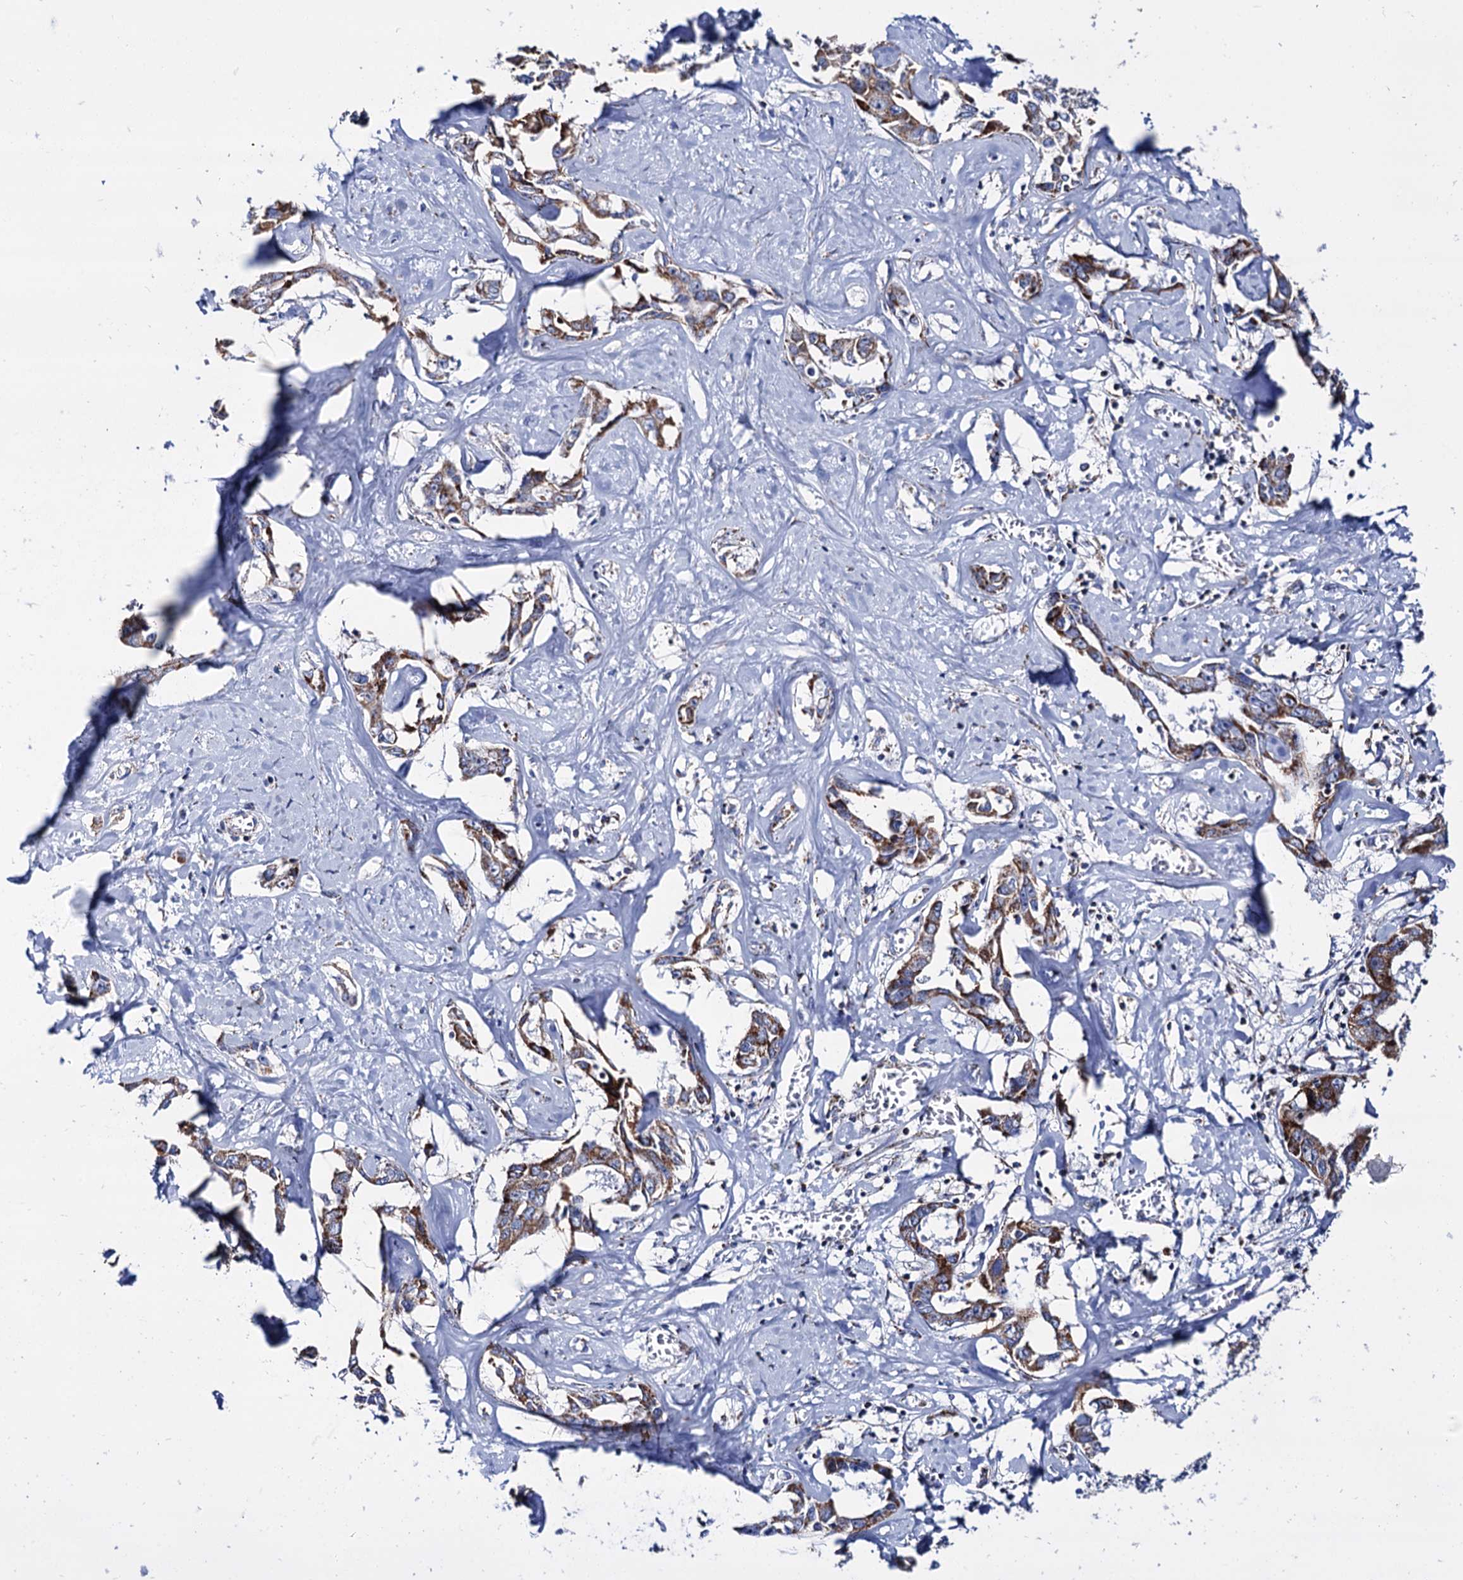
{"staining": {"intensity": "moderate", "quantity": ">75%", "location": "cytoplasmic/membranous"}, "tissue": "liver cancer", "cell_type": "Tumor cells", "image_type": "cancer", "snomed": [{"axis": "morphology", "description": "Cholangiocarcinoma"}, {"axis": "topography", "description": "Liver"}], "caption": "Immunohistochemistry micrograph of cholangiocarcinoma (liver) stained for a protein (brown), which shows medium levels of moderate cytoplasmic/membranous positivity in approximately >75% of tumor cells.", "gene": "UBASH3B", "patient": {"sex": "male", "age": 59}}